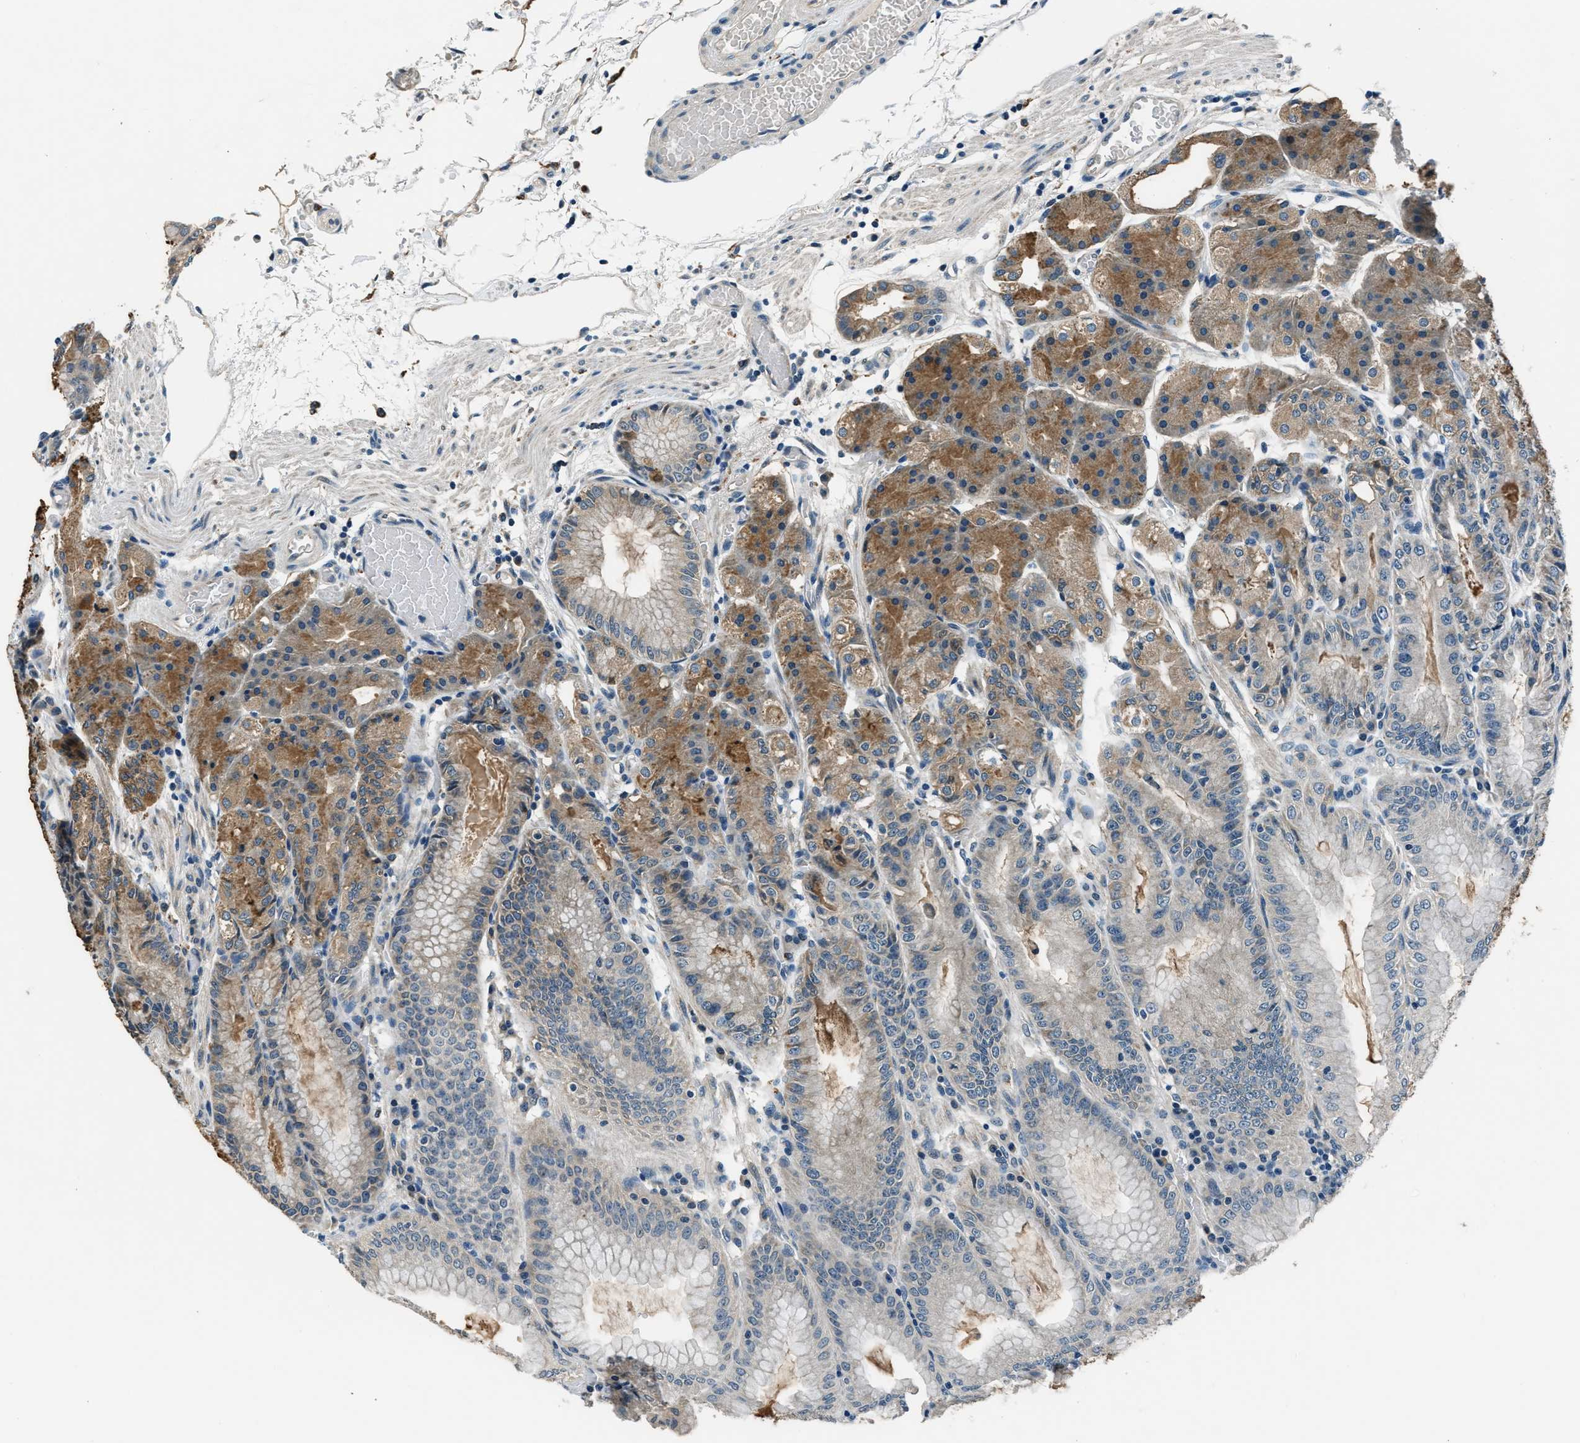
{"staining": {"intensity": "moderate", "quantity": "25%-75%", "location": "cytoplasmic/membranous"}, "tissue": "stomach", "cell_type": "Glandular cells", "image_type": "normal", "snomed": [{"axis": "morphology", "description": "Normal tissue, NOS"}, {"axis": "topography", "description": "Stomach, lower"}], "caption": "Protein staining by immunohistochemistry (IHC) shows moderate cytoplasmic/membranous positivity in about 25%-75% of glandular cells in unremarkable stomach. Immunohistochemistry stains the protein in brown and the nuclei are stained blue.", "gene": "NME8", "patient": {"sex": "male", "age": 71}}